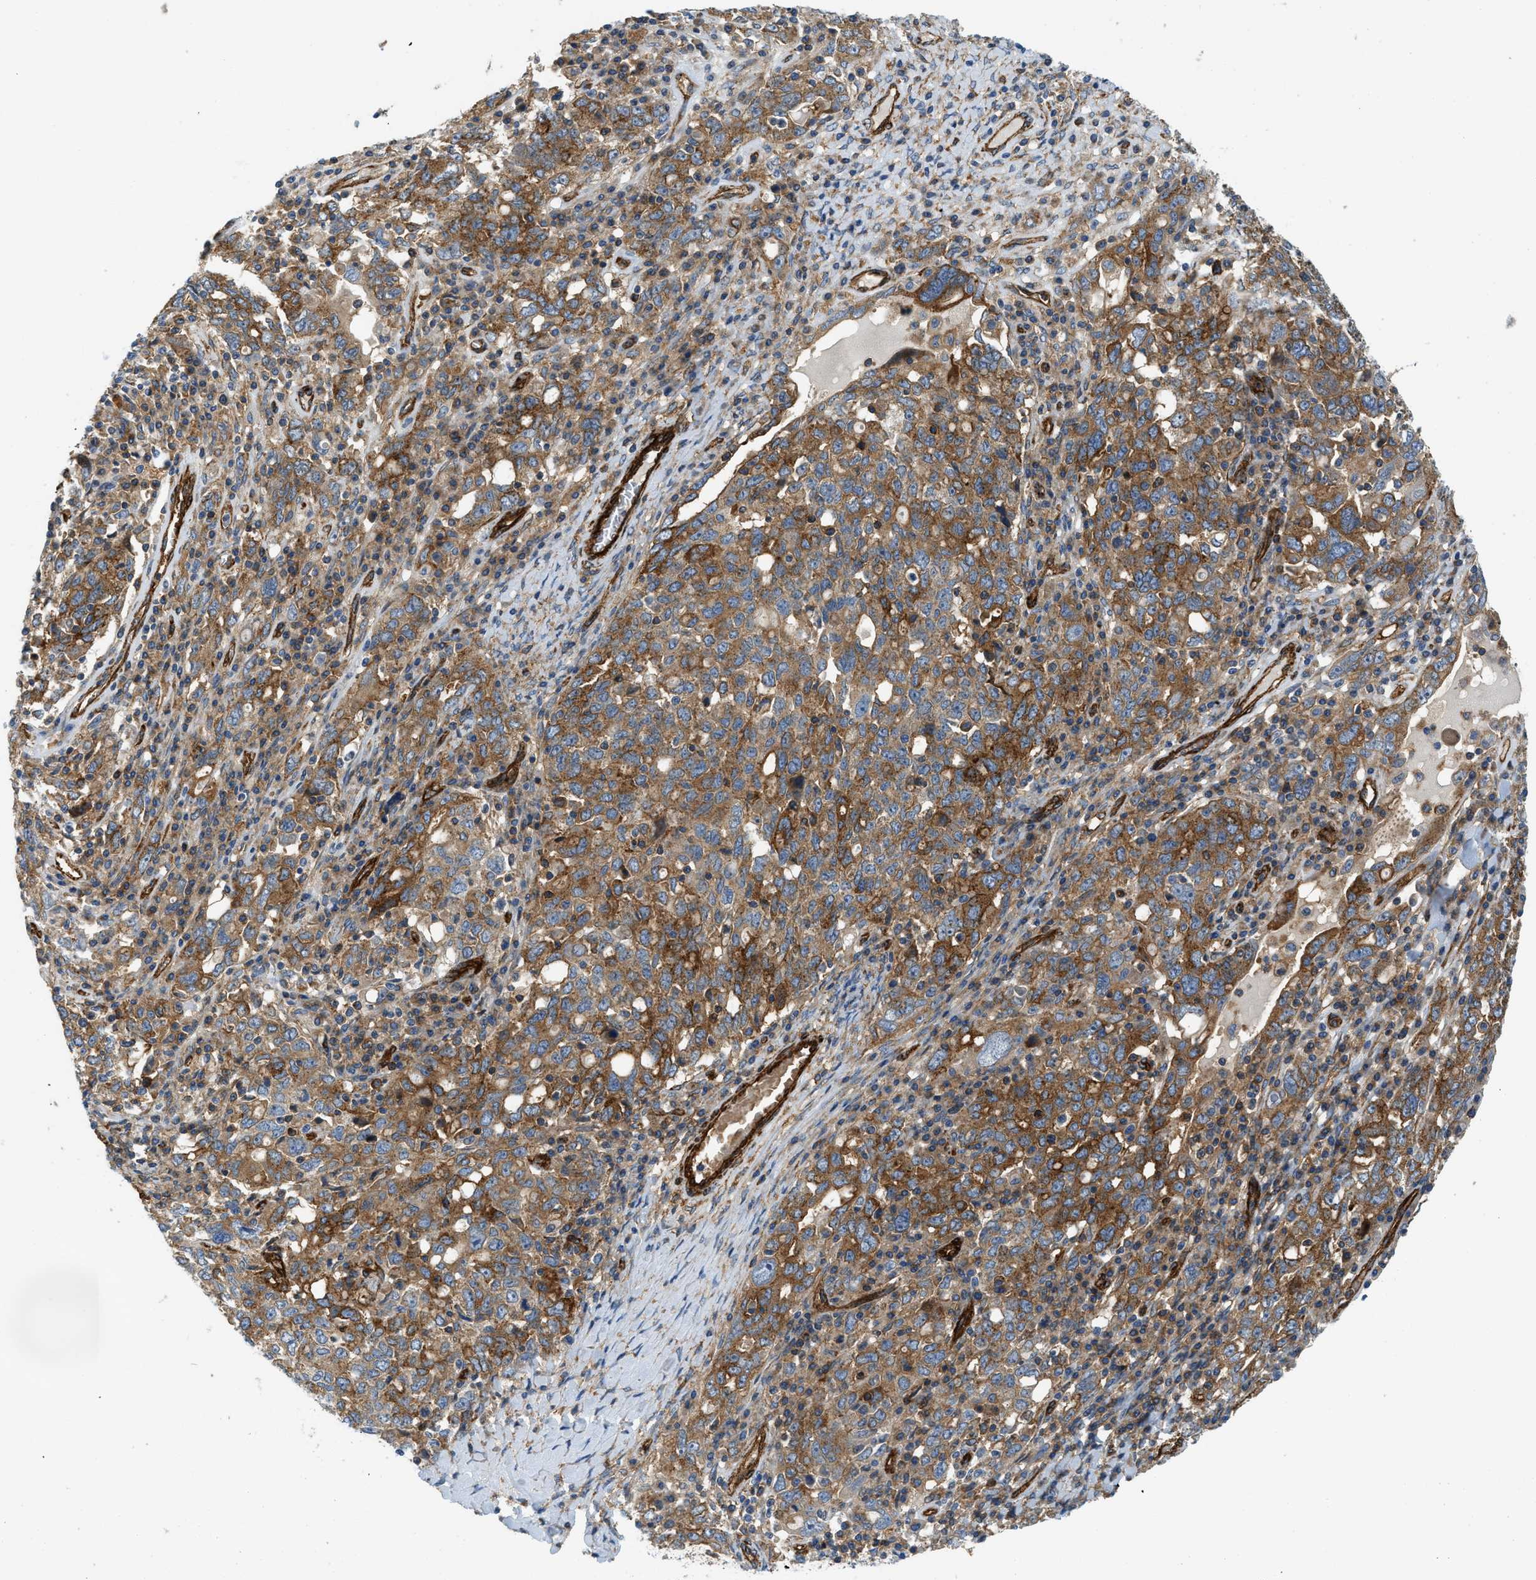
{"staining": {"intensity": "moderate", "quantity": ">75%", "location": "cytoplasmic/membranous"}, "tissue": "ovarian cancer", "cell_type": "Tumor cells", "image_type": "cancer", "snomed": [{"axis": "morphology", "description": "Carcinoma, endometroid"}, {"axis": "topography", "description": "Ovary"}], "caption": "Moderate cytoplasmic/membranous protein expression is identified in about >75% of tumor cells in ovarian cancer. Ihc stains the protein in brown and the nuclei are stained blue.", "gene": "HIP1", "patient": {"sex": "female", "age": 62}}